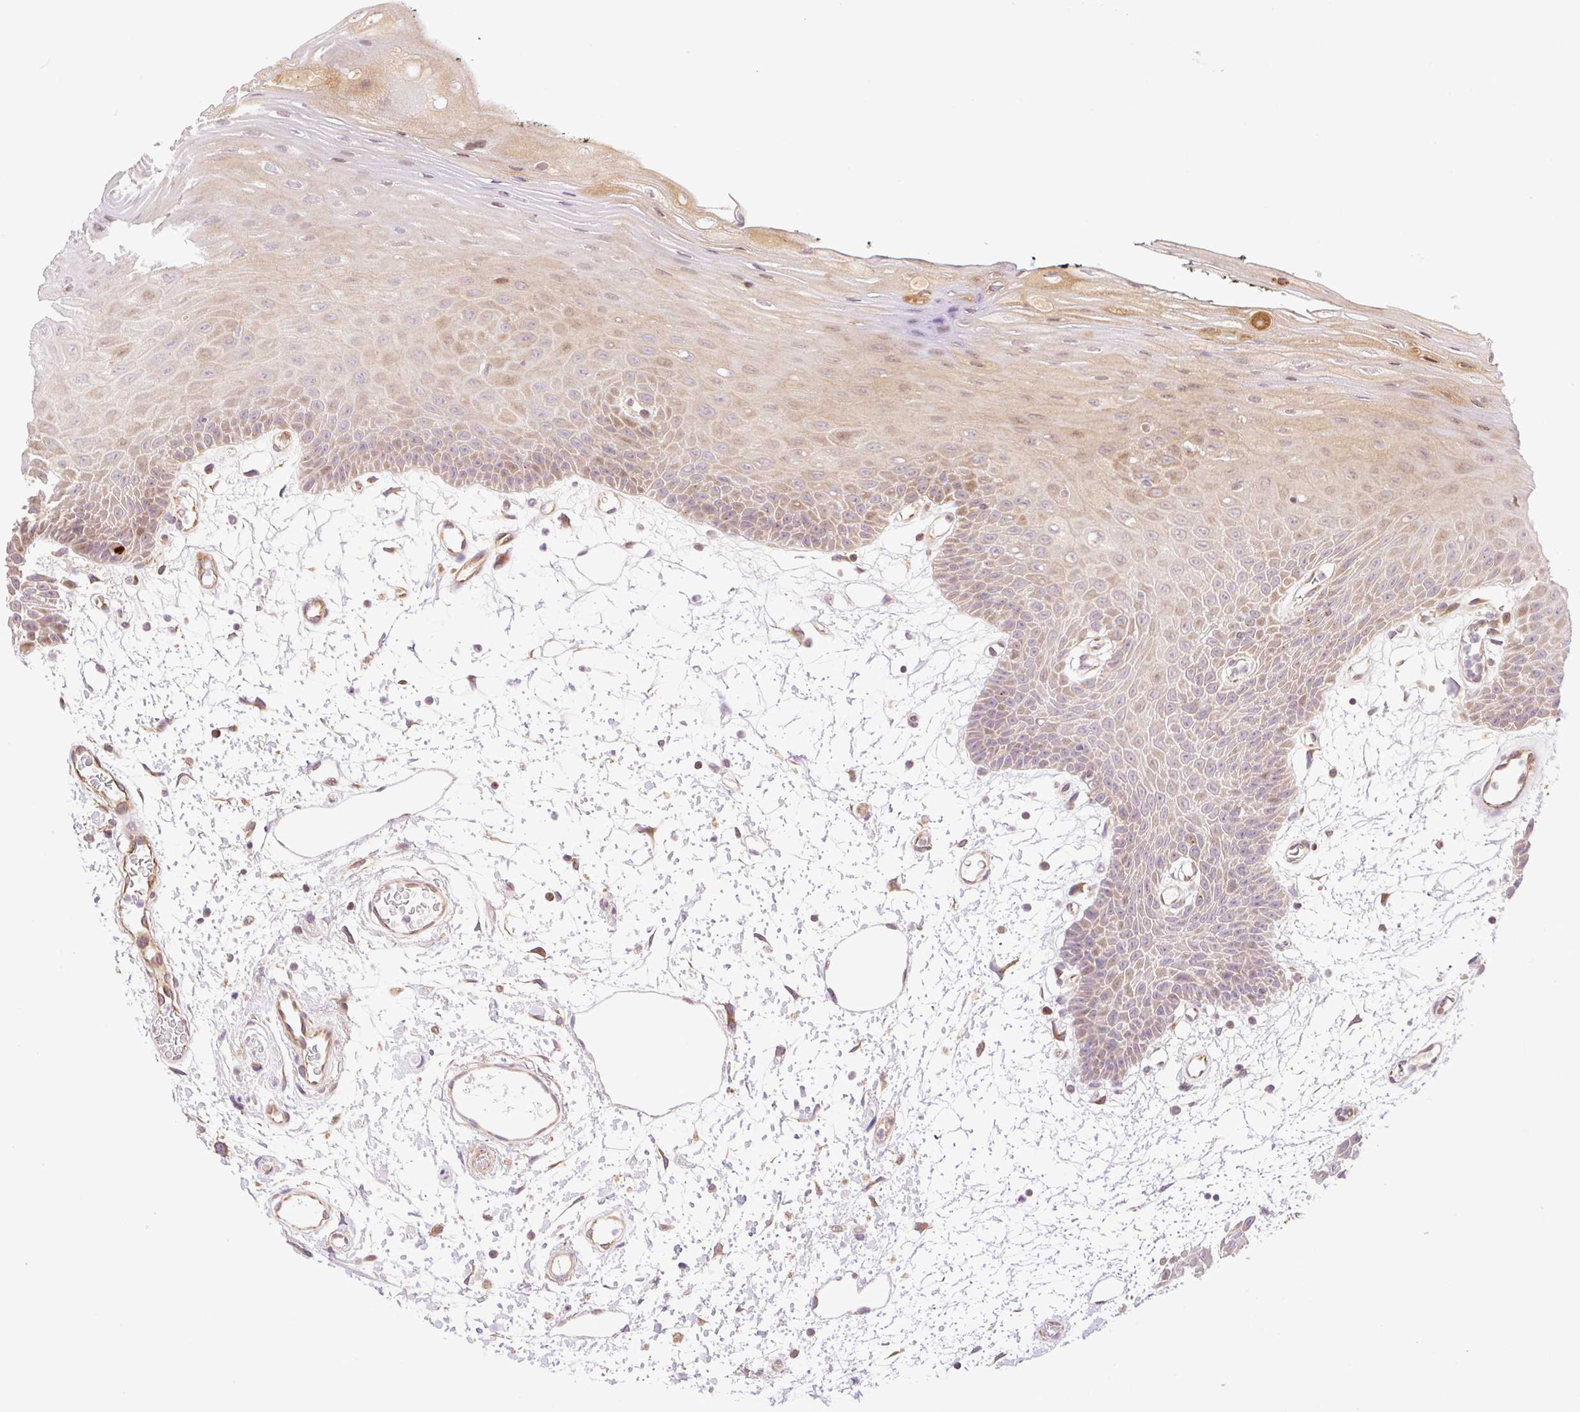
{"staining": {"intensity": "weak", "quantity": ">75%", "location": "cytoplasmic/membranous,nuclear"}, "tissue": "oral mucosa", "cell_type": "Squamous epithelial cells", "image_type": "normal", "snomed": [{"axis": "morphology", "description": "Normal tissue, NOS"}, {"axis": "topography", "description": "Oral tissue"}], "caption": "IHC of unremarkable human oral mucosa reveals low levels of weak cytoplasmic/membranous,nuclear positivity in approximately >75% of squamous epithelial cells. (DAB IHC, brown staining for protein, blue staining for nuclei).", "gene": "ZNF394", "patient": {"sex": "female", "age": 59}}